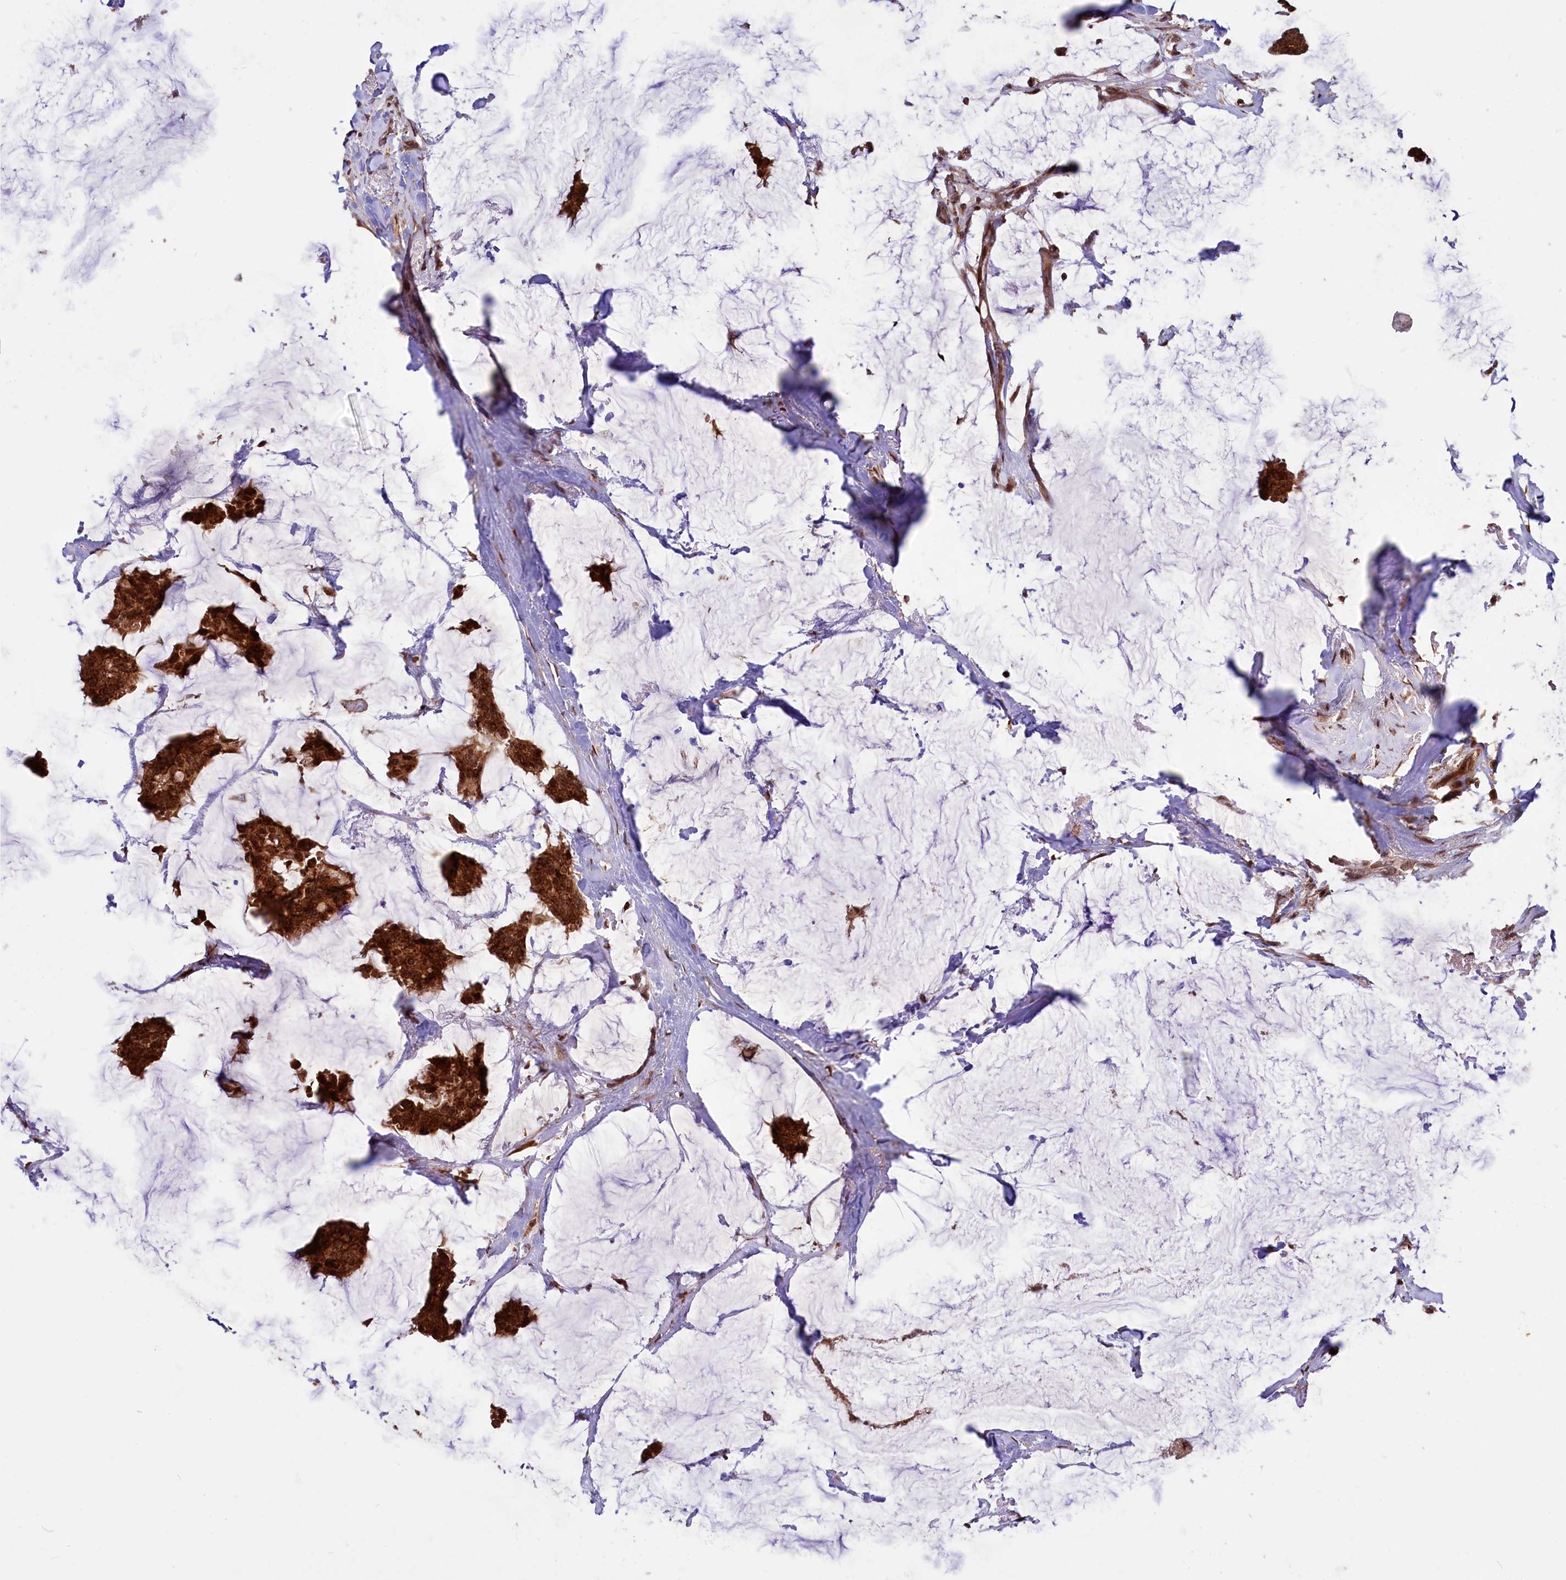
{"staining": {"intensity": "strong", "quantity": ">75%", "location": "cytoplasmic/membranous,nuclear"}, "tissue": "breast cancer", "cell_type": "Tumor cells", "image_type": "cancer", "snomed": [{"axis": "morphology", "description": "Duct carcinoma"}, {"axis": "topography", "description": "Breast"}], "caption": "Breast intraductal carcinoma stained with DAB (3,3'-diaminobenzidine) immunohistochemistry exhibits high levels of strong cytoplasmic/membranous and nuclear expression in approximately >75% of tumor cells.", "gene": "PHC3", "patient": {"sex": "female", "age": 93}}